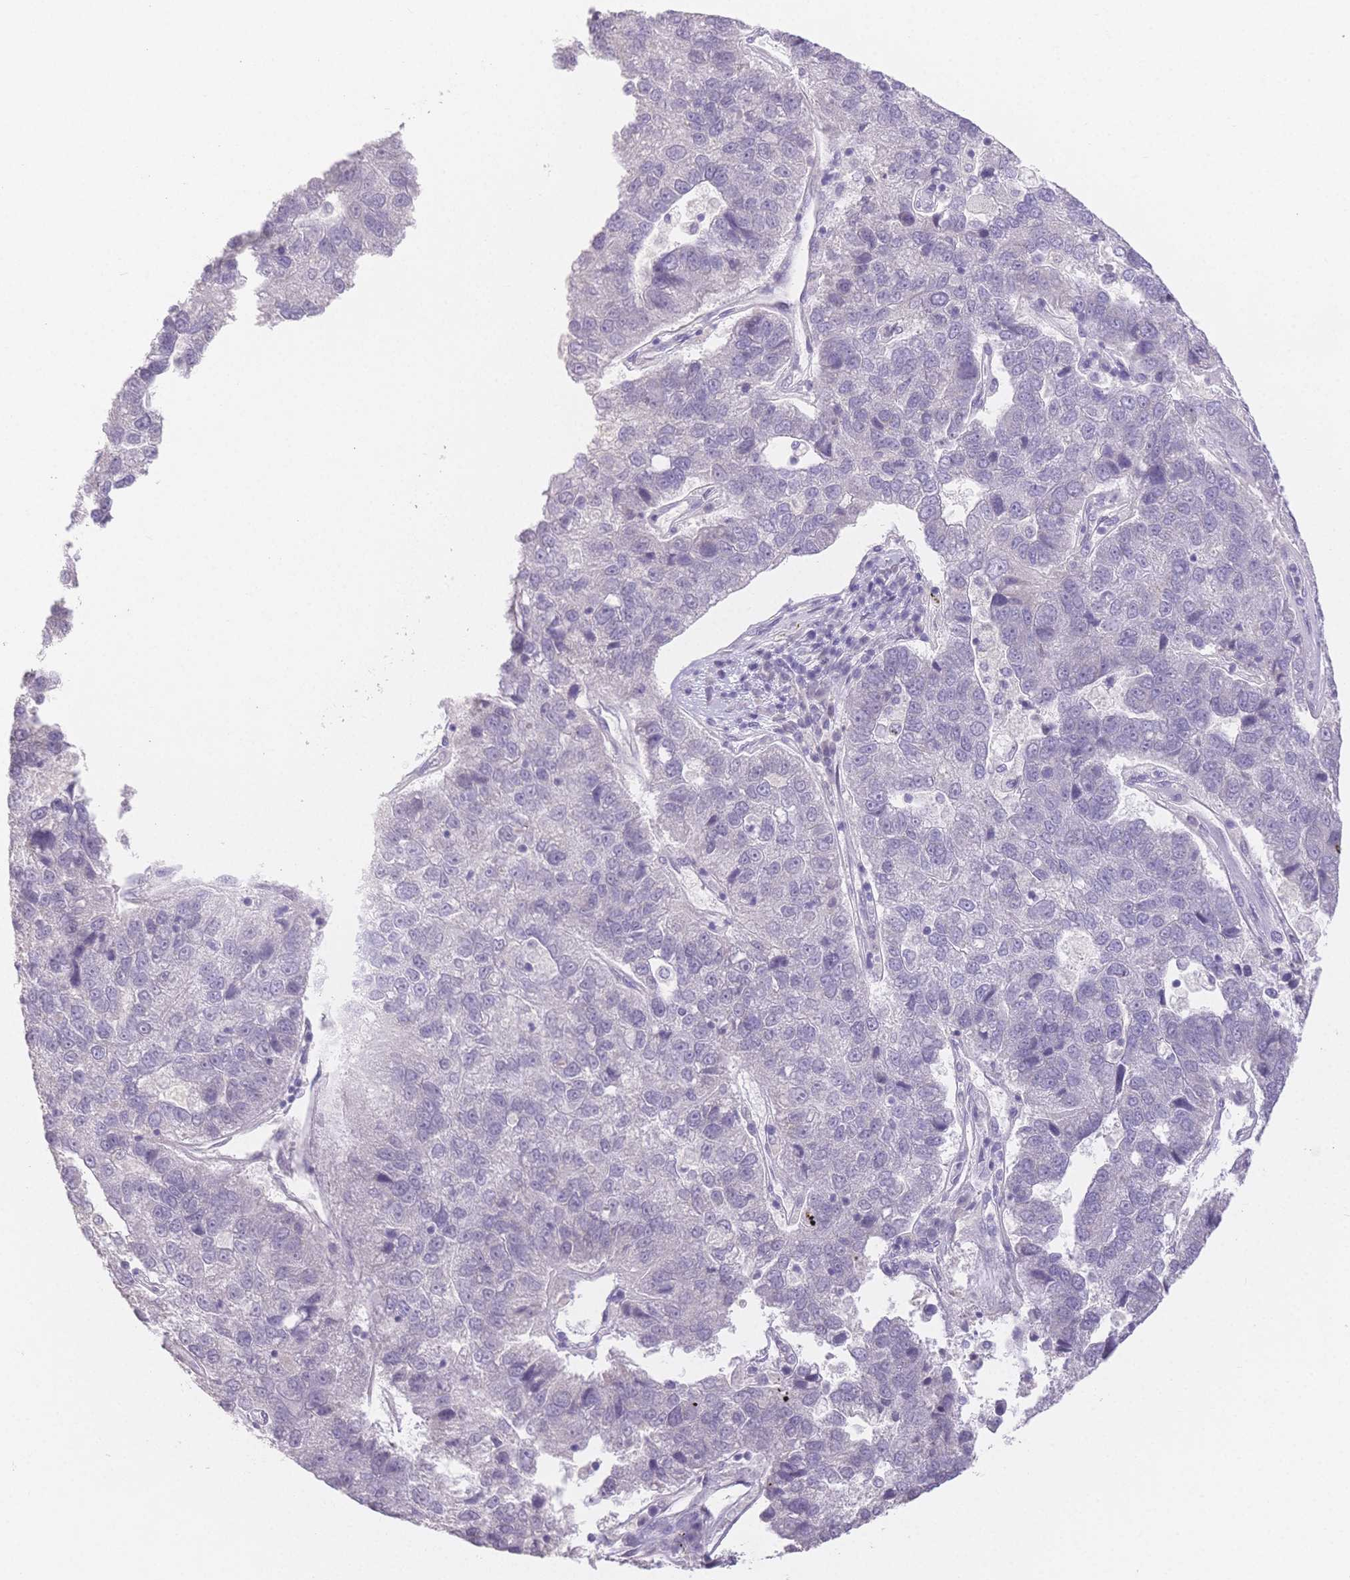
{"staining": {"intensity": "negative", "quantity": "none", "location": "none"}, "tissue": "pancreatic cancer", "cell_type": "Tumor cells", "image_type": "cancer", "snomed": [{"axis": "morphology", "description": "Adenocarcinoma, NOS"}, {"axis": "topography", "description": "Pancreas"}], "caption": "Pancreatic cancer stained for a protein using IHC shows no expression tumor cells.", "gene": "SUV39H2", "patient": {"sex": "female", "age": 61}}